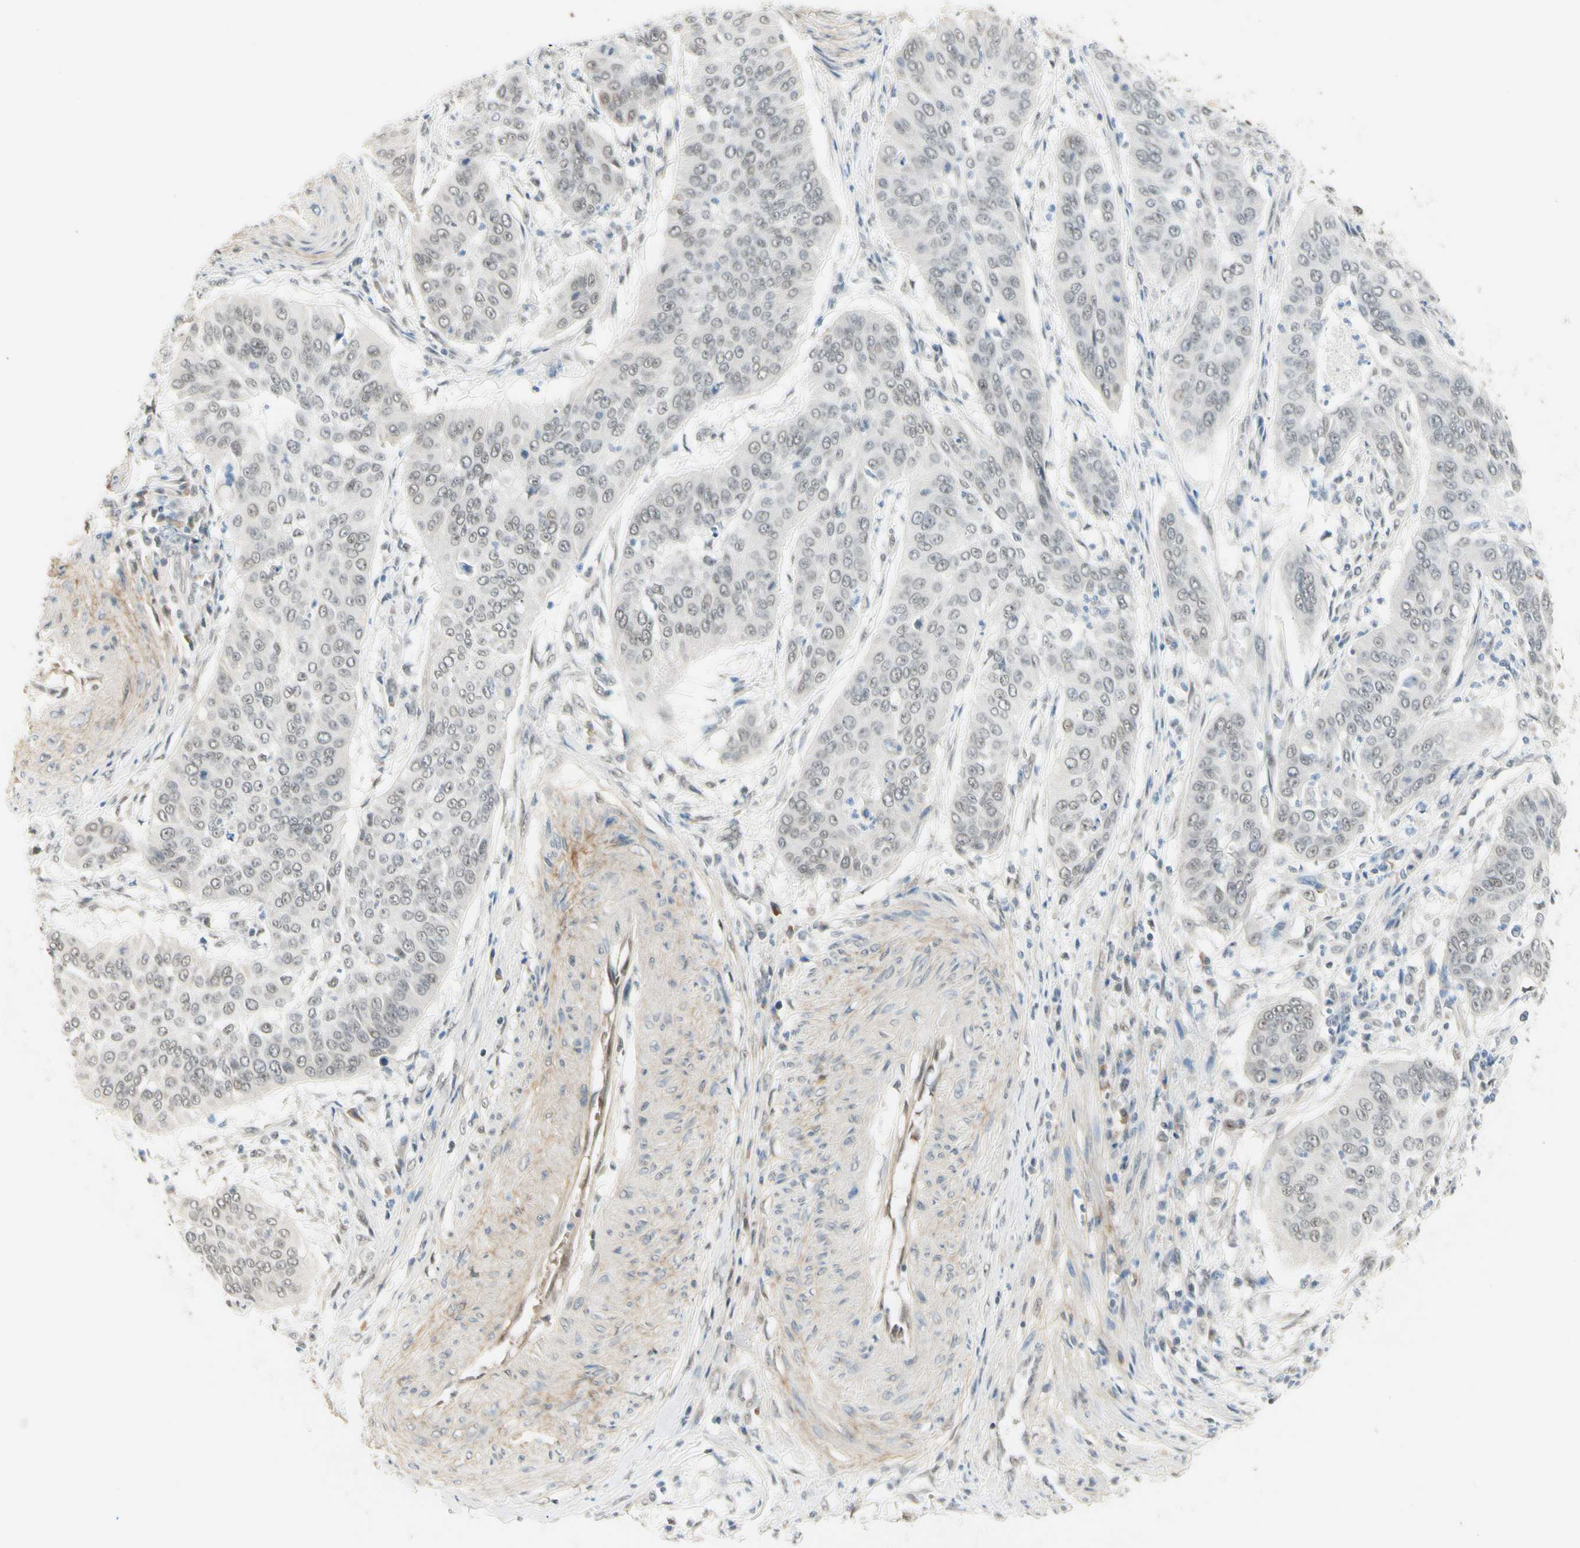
{"staining": {"intensity": "weak", "quantity": "<25%", "location": "nuclear"}, "tissue": "cervical cancer", "cell_type": "Tumor cells", "image_type": "cancer", "snomed": [{"axis": "morphology", "description": "Normal tissue, NOS"}, {"axis": "morphology", "description": "Squamous cell carcinoma, NOS"}, {"axis": "topography", "description": "Cervix"}], "caption": "Tumor cells are negative for protein expression in human cervical squamous cell carcinoma.", "gene": "ASPN", "patient": {"sex": "female", "age": 39}}